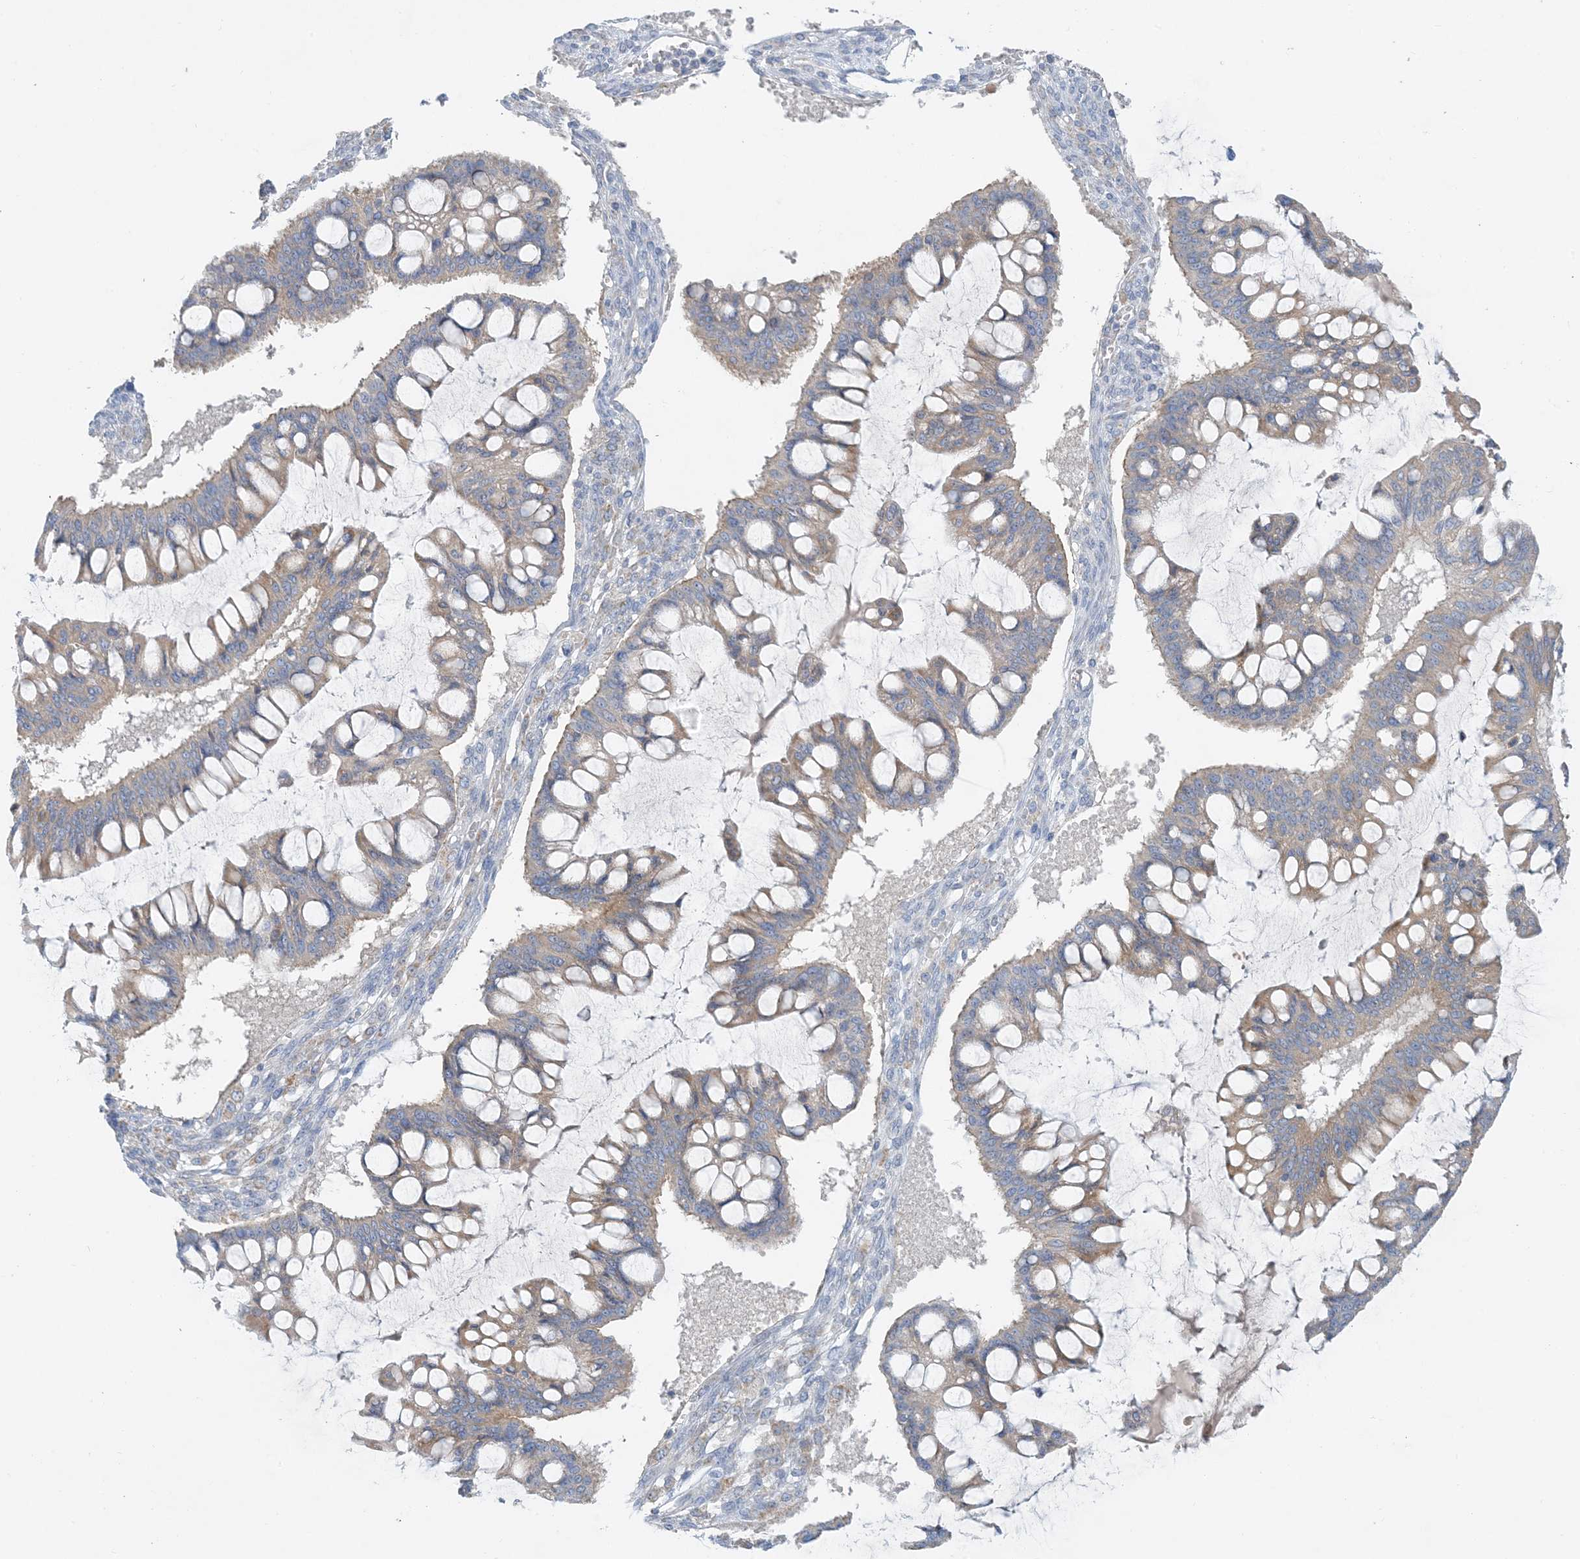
{"staining": {"intensity": "weak", "quantity": "25%-75%", "location": "cytoplasmic/membranous"}, "tissue": "ovarian cancer", "cell_type": "Tumor cells", "image_type": "cancer", "snomed": [{"axis": "morphology", "description": "Cystadenocarcinoma, mucinous, NOS"}, {"axis": "topography", "description": "Ovary"}], "caption": "Mucinous cystadenocarcinoma (ovarian) stained for a protein exhibits weak cytoplasmic/membranous positivity in tumor cells.", "gene": "ZCCHC18", "patient": {"sex": "female", "age": 73}}